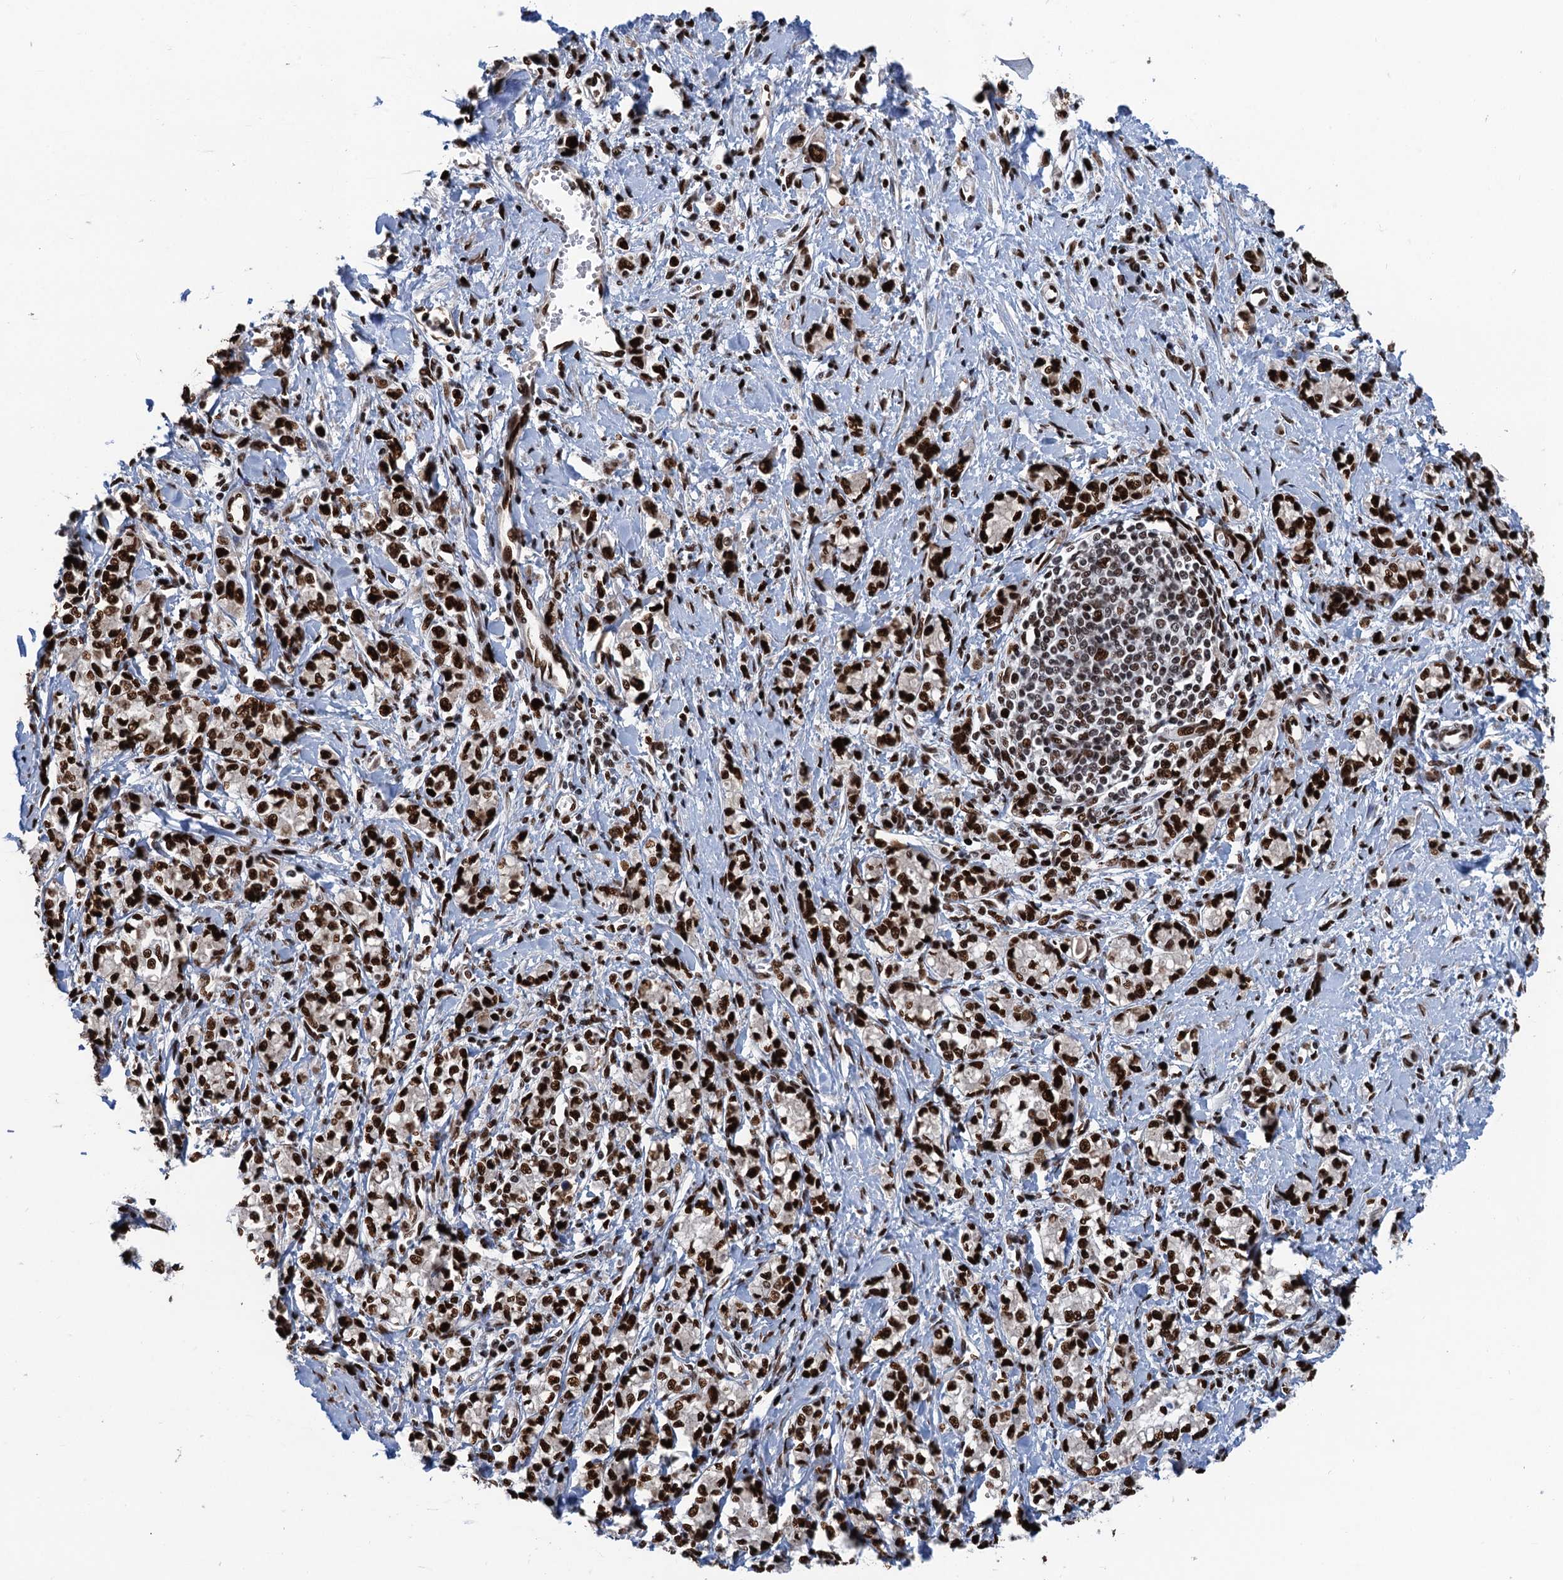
{"staining": {"intensity": "strong", "quantity": ">75%", "location": "nuclear"}, "tissue": "stomach cancer", "cell_type": "Tumor cells", "image_type": "cancer", "snomed": [{"axis": "morphology", "description": "Adenocarcinoma, NOS"}, {"axis": "topography", "description": "Stomach"}], "caption": "This photomicrograph demonstrates immunohistochemistry (IHC) staining of adenocarcinoma (stomach), with high strong nuclear positivity in approximately >75% of tumor cells.", "gene": "PPP4R1", "patient": {"sex": "female", "age": 76}}